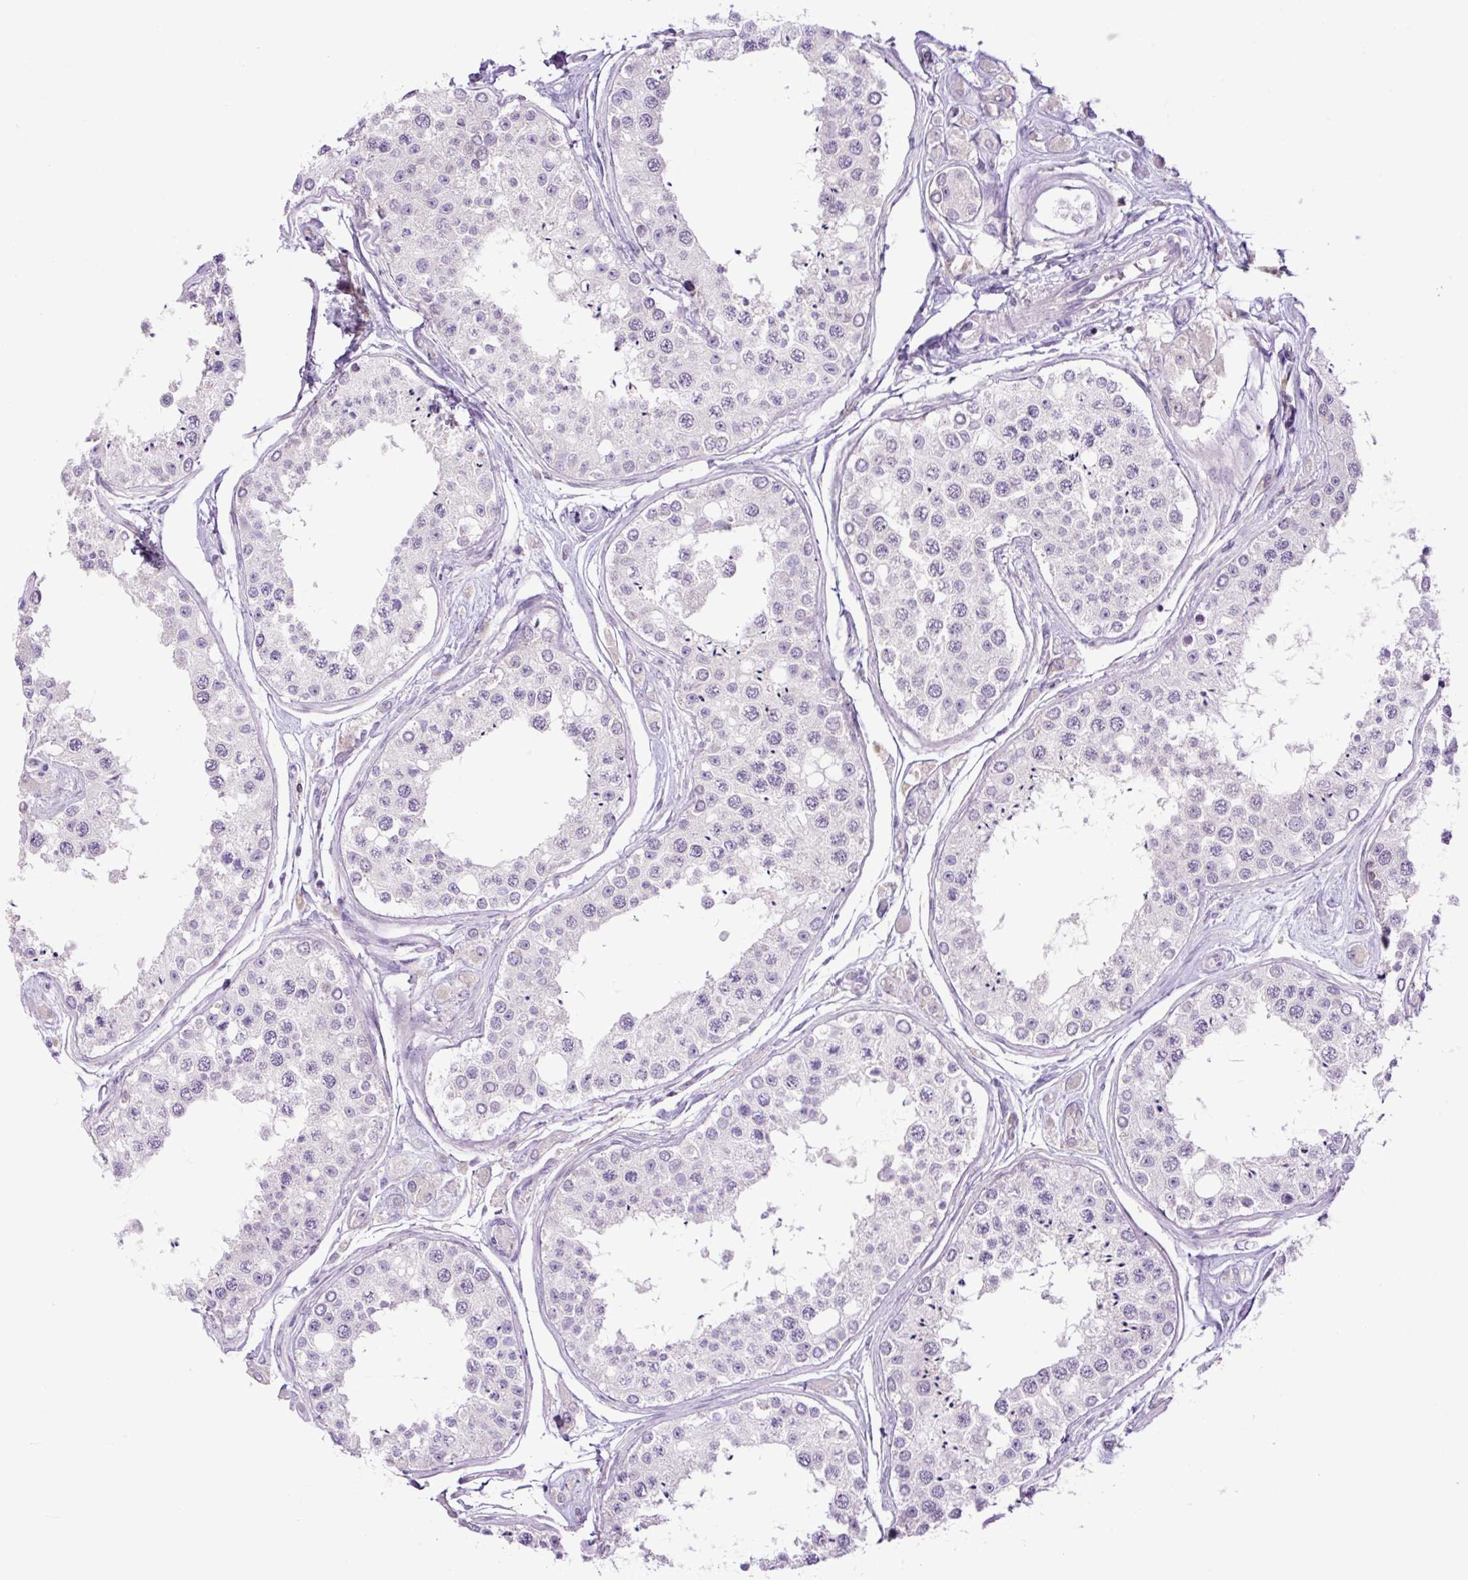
{"staining": {"intensity": "negative", "quantity": "none", "location": "none"}, "tissue": "testis", "cell_type": "Cells in seminiferous ducts", "image_type": "normal", "snomed": [{"axis": "morphology", "description": "Normal tissue, NOS"}, {"axis": "topography", "description": "Testis"}], "caption": "The immunohistochemistry histopathology image has no significant positivity in cells in seminiferous ducts of testis.", "gene": "MFSD3", "patient": {"sex": "male", "age": 25}}